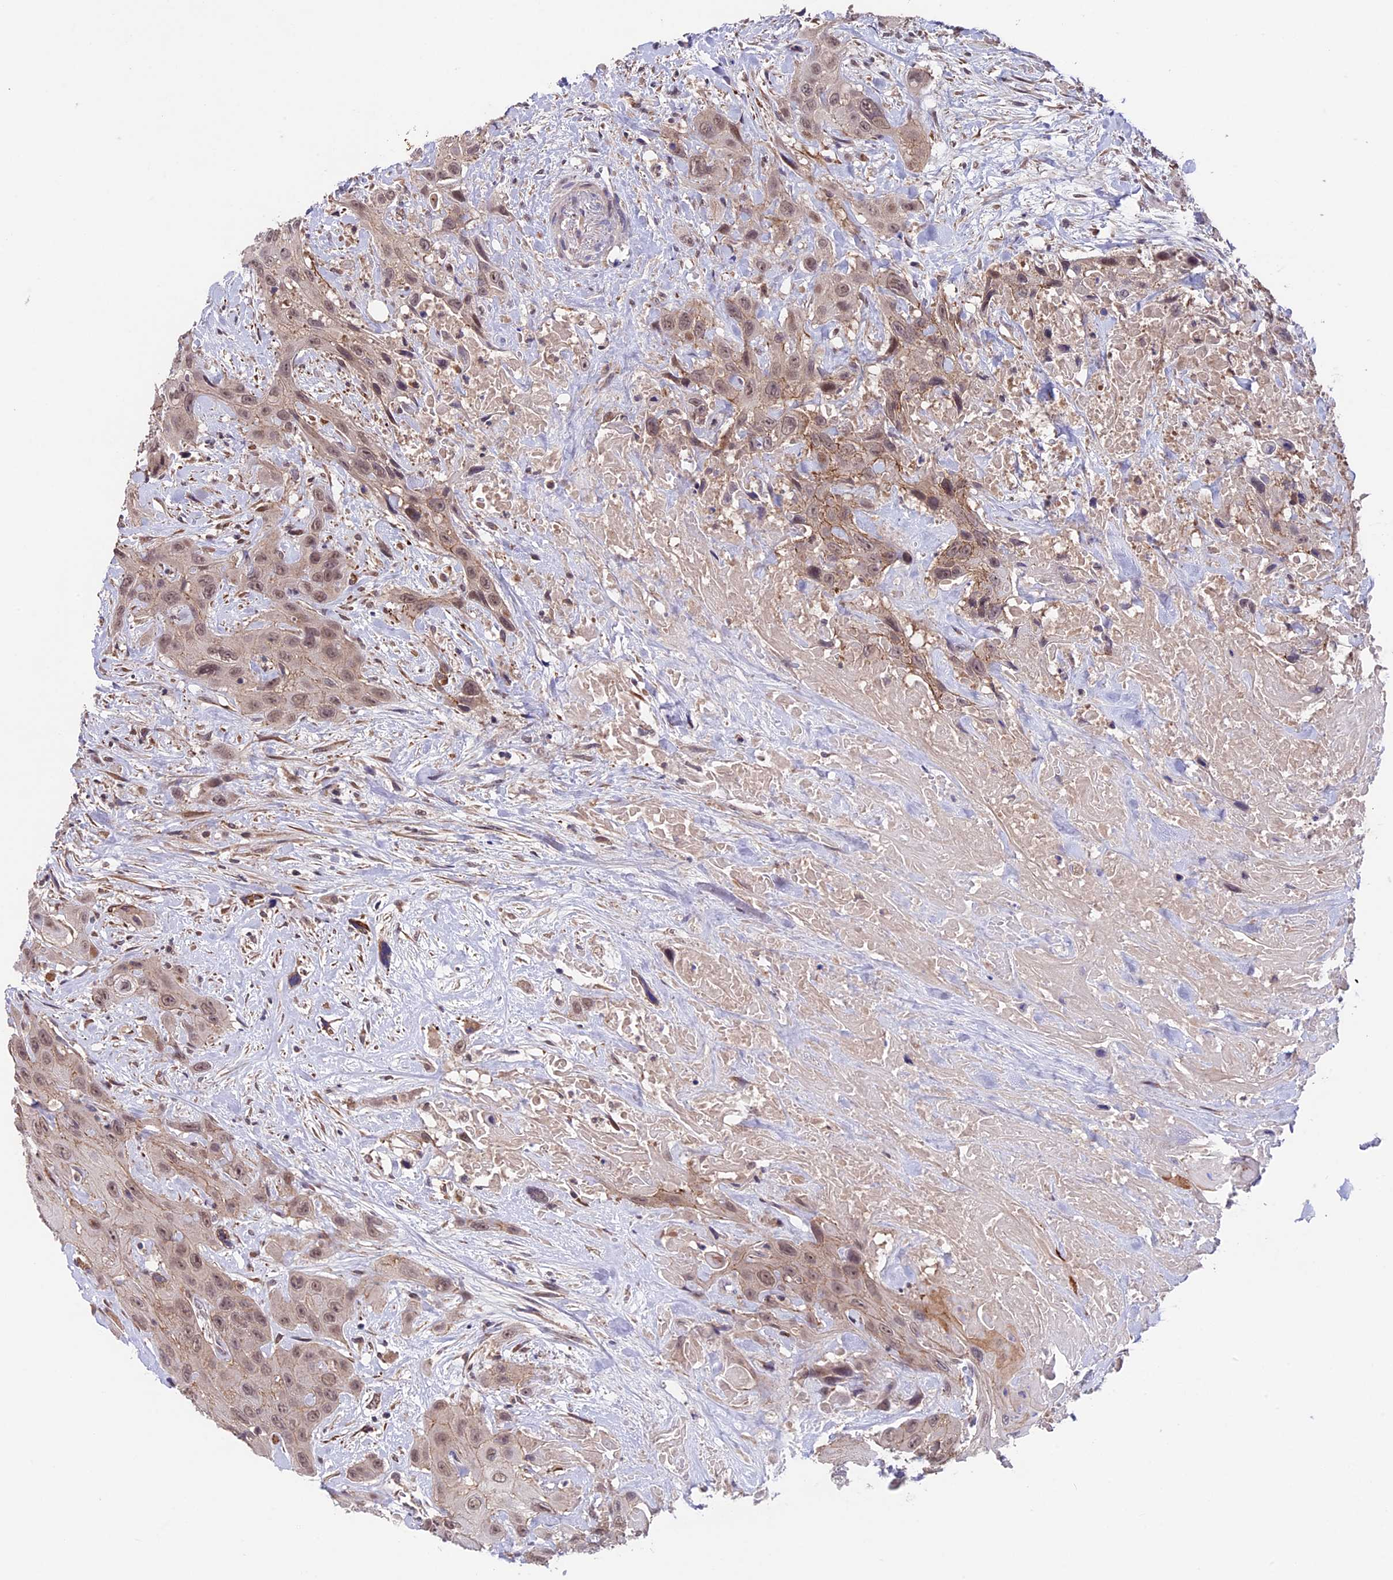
{"staining": {"intensity": "weak", "quantity": ">75%", "location": "nuclear"}, "tissue": "head and neck cancer", "cell_type": "Tumor cells", "image_type": "cancer", "snomed": [{"axis": "morphology", "description": "Squamous cell carcinoma, NOS"}, {"axis": "topography", "description": "Head-Neck"}], "caption": "Head and neck cancer stained with DAB (3,3'-diaminobenzidine) immunohistochemistry (IHC) exhibits low levels of weak nuclear staining in approximately >75% of tumor cells.", "gene": "SIPA1L3", "patient": {"sex": "male", "age": 81}}